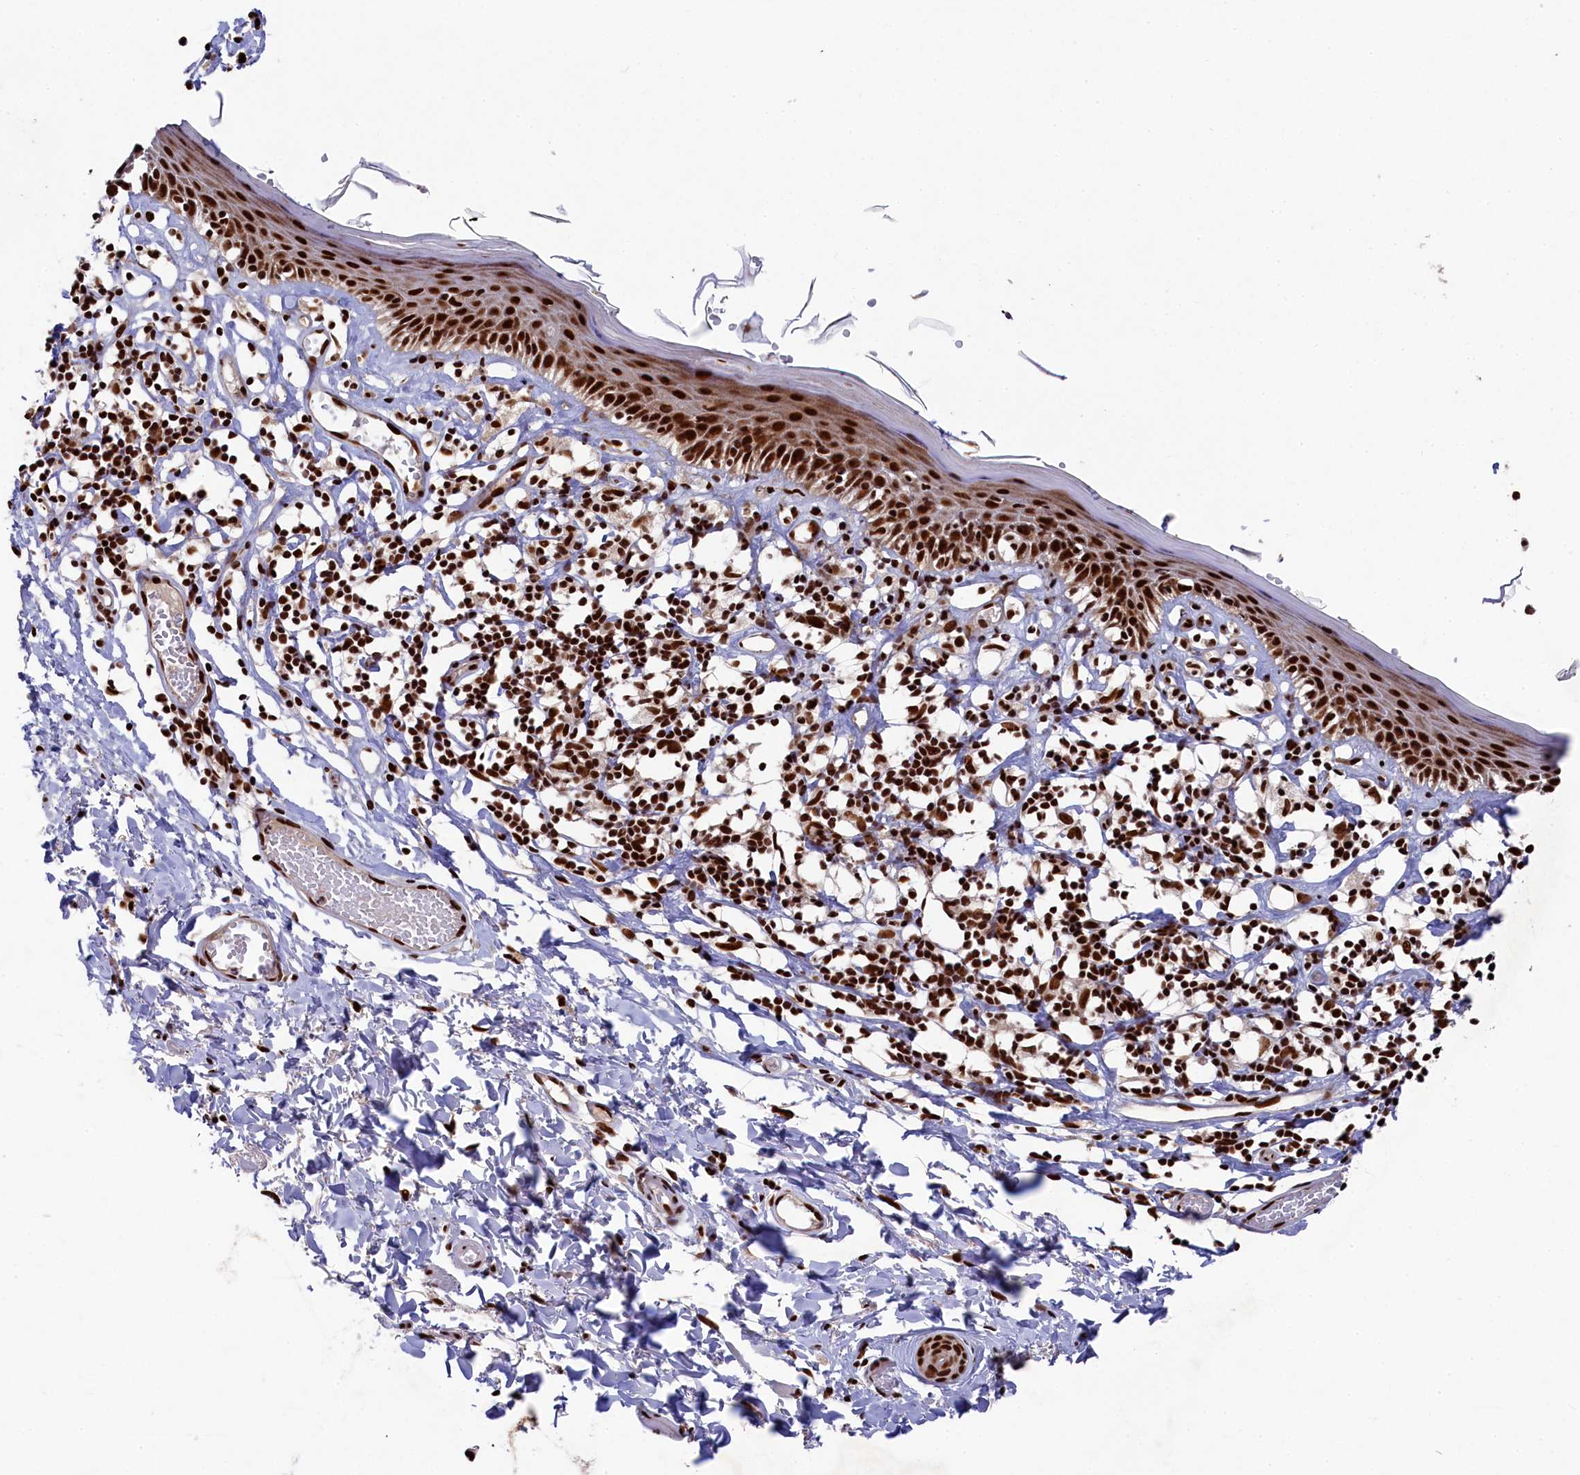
{"staining": {"intensity": "strong", "quantity": ">75%", "location": "nuclear"}, "tissue": "skin", "cell_type": "Epidermal cells", "image_type": "normal", "snomed": [{"axis": "morphology", "description": "Normal tissue, NOS"}, {"axis": "topography", "description": "Adipose tissue"}, {"axis": "topography", "description": "Vascular tissue"}, {"axis": "topography", "description": "Vulva"}, {"axis": "topography", "description": "Peripheral nerve tissue"}], "caption": "DAB (3,3'-diaminobenzidine) immunohistochemical staining of benign human skin exhibits strong nuclear protein expression in approximately >75% of epidermal cells. Nuclei are stained in blue.", "gene": "PRPF31", "patient": {"sex": "female", "age": 86}}